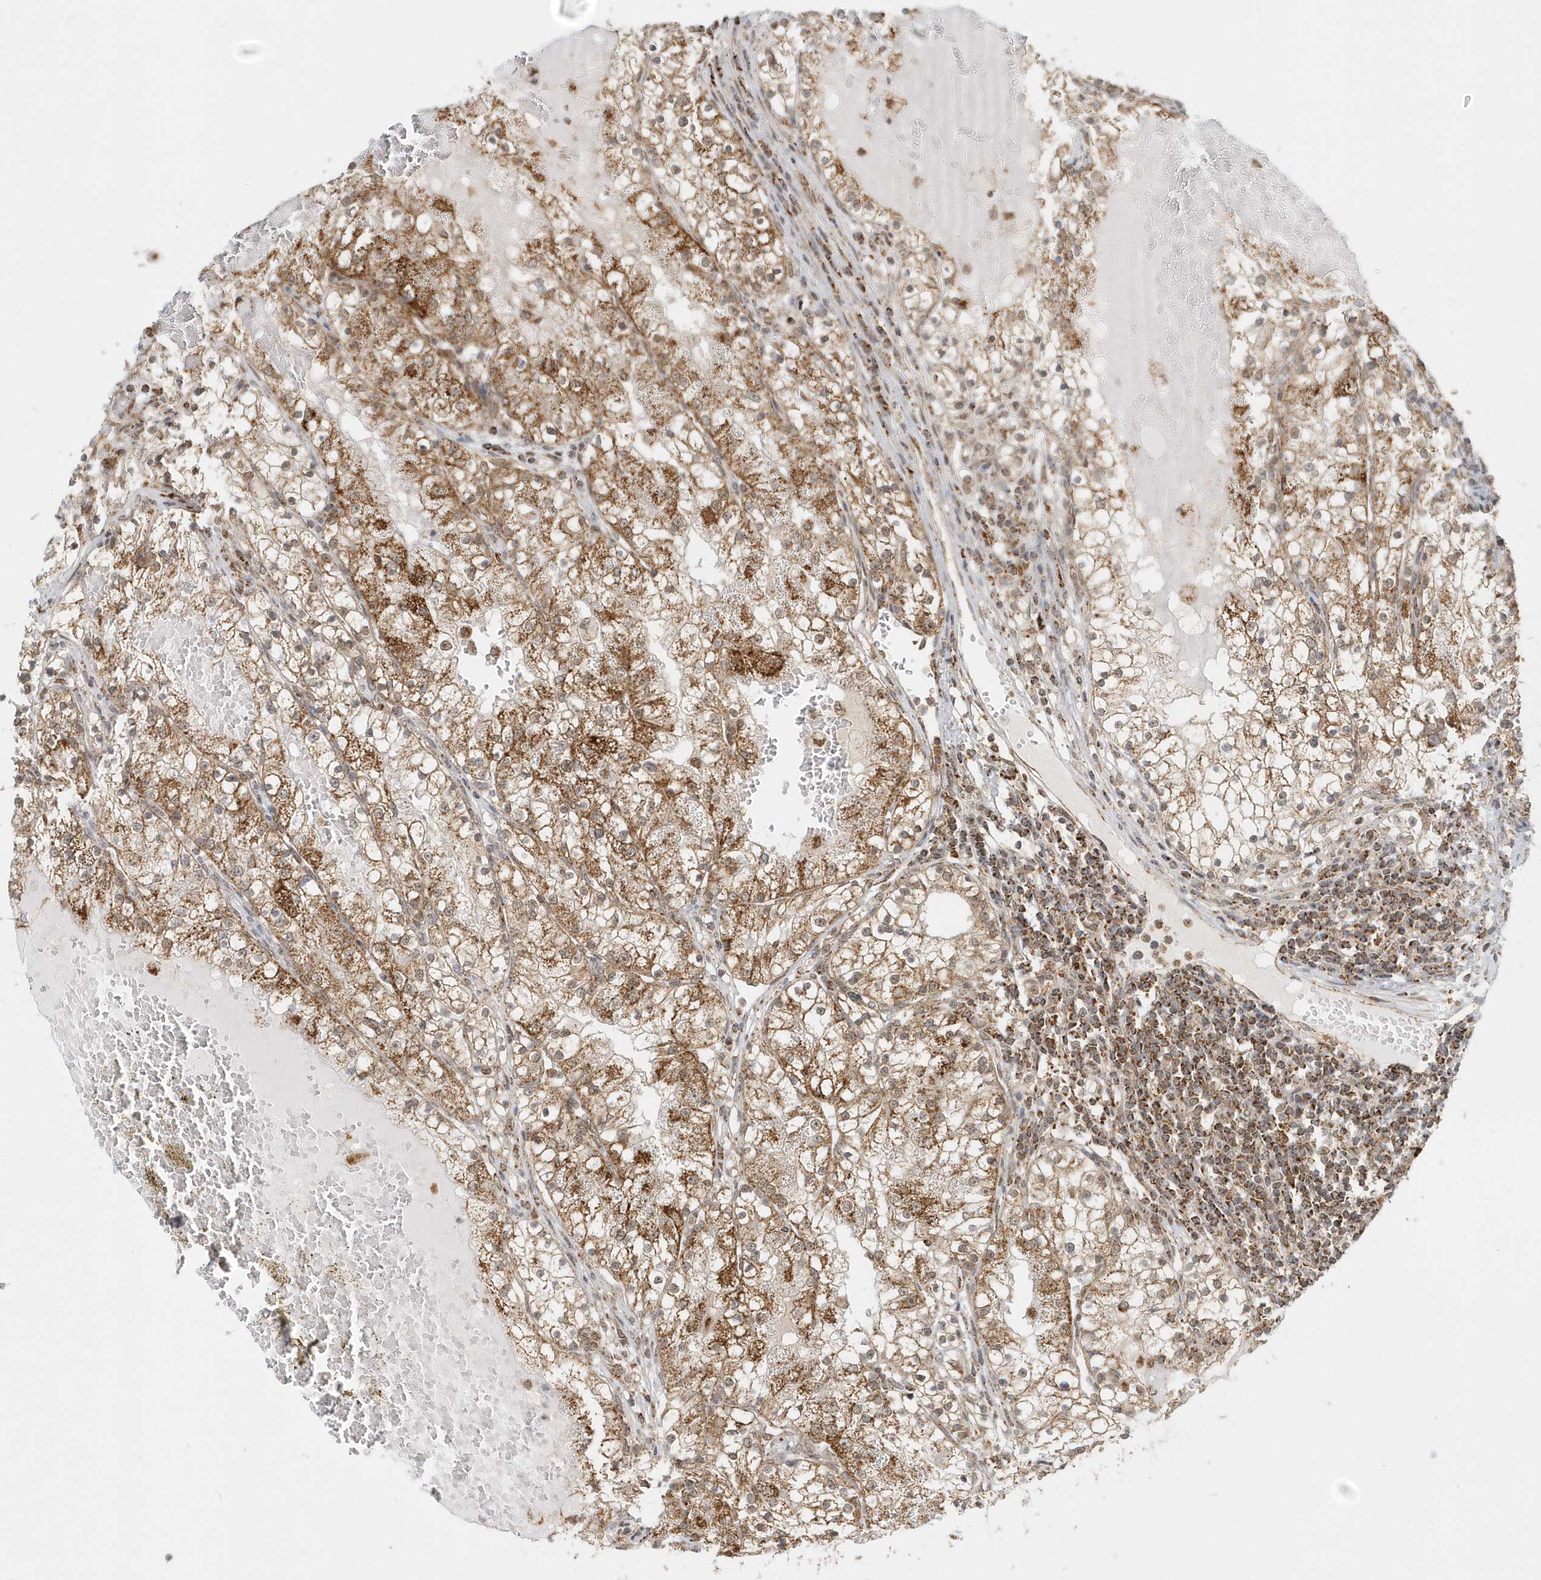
{"staining": {"intensity": "strong", "quantity": ">75%", "location": "cytoplasmic/membranous"}, "tissue": "renal cancer", "cell_type": "Tumor cells", "image_type": "cancer", "snomed": [{"axis": "morphology", "description": "Normal tissue, NOS"}, {"axis": "morphology", "description": "Adenocarcinoma, NOS"}, {"axis": "topography", "description": "Kidney"}], "caption": "Tumor cells exhibit high levels of strong cytoplasmic/membranous positivity in about >75% of cells in renal cancer. The staining was performed using DAB, with brown indicating positive protein expression. Nuclei are stained blue with hematoxylin.", "gene": "PSMD6", "patient": {"sex": "male", "age": 68}}